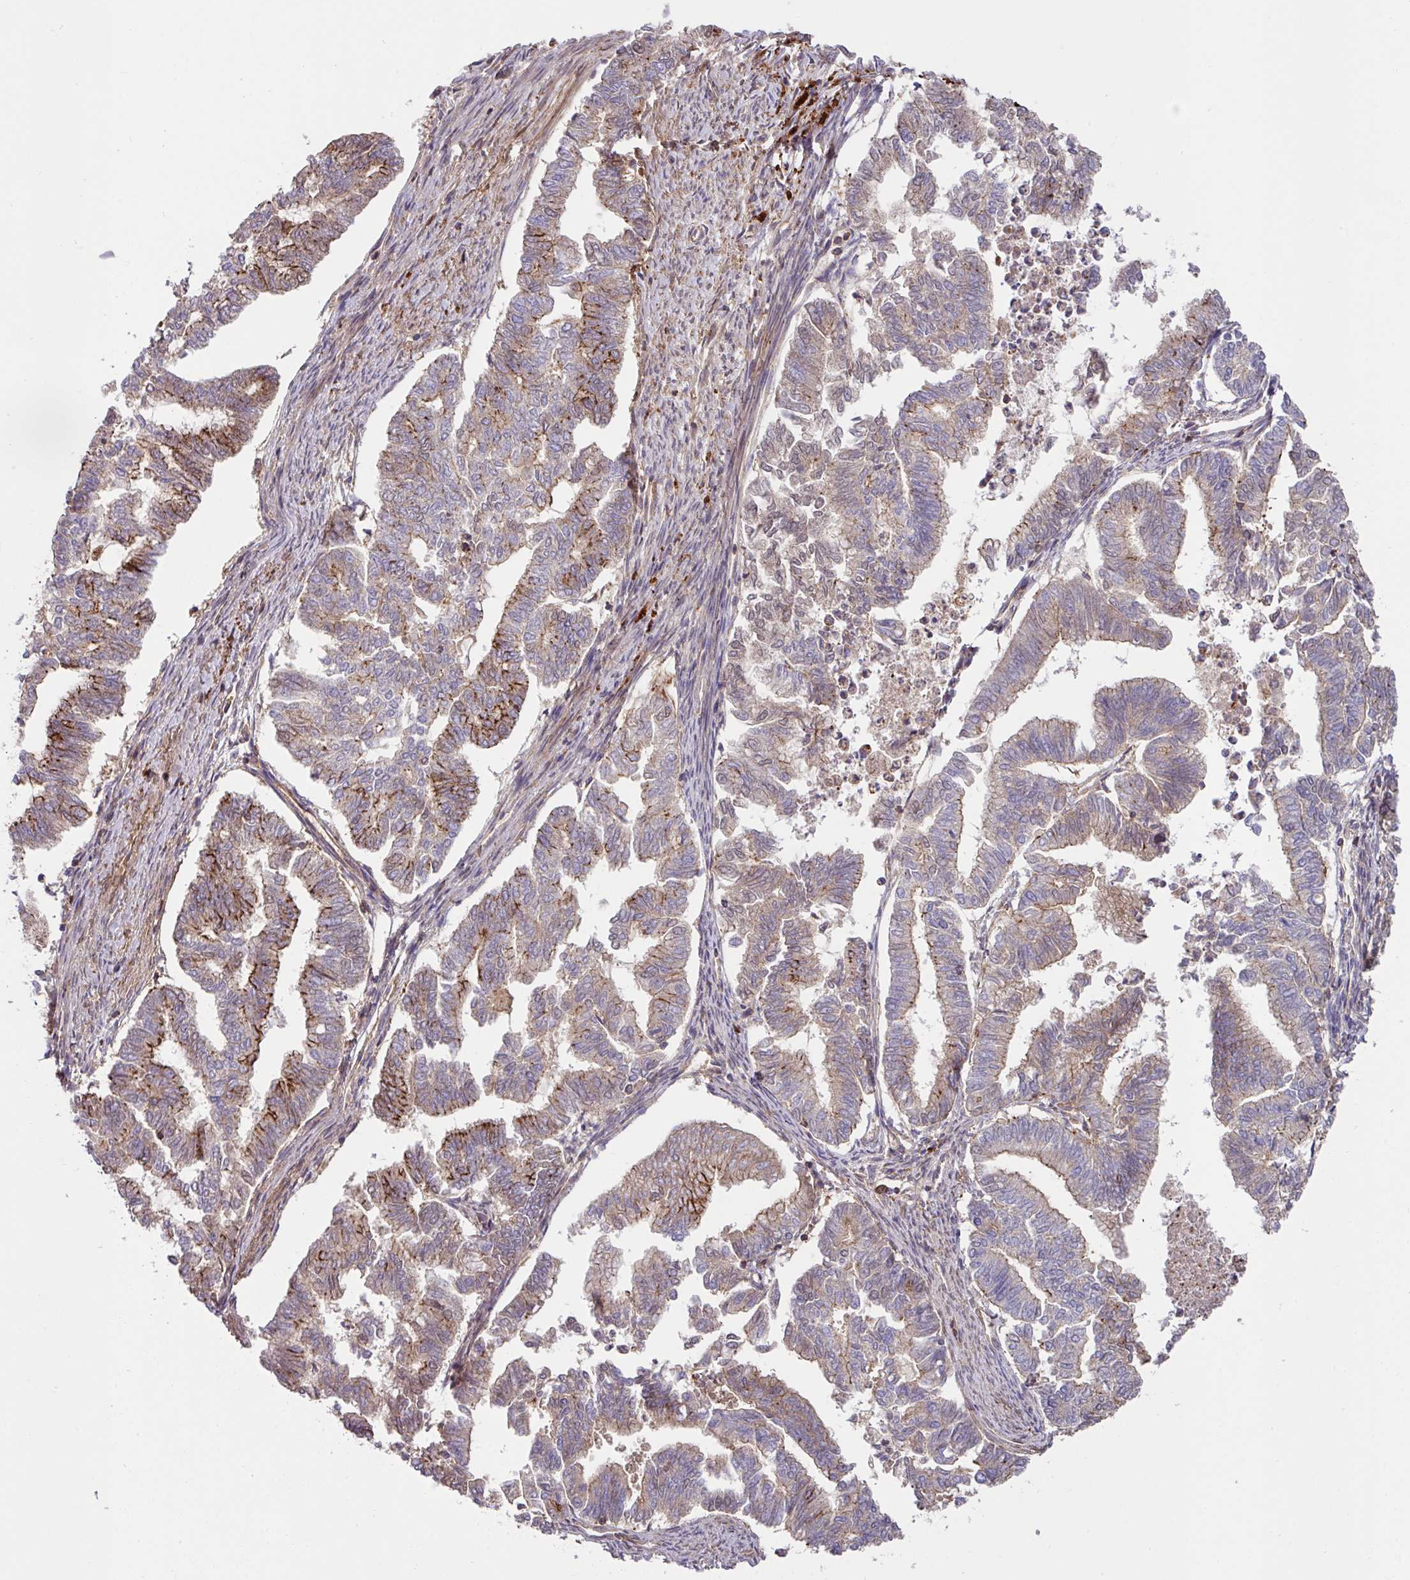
{"staining": {"intensity": "moderate", "quantity": "<25%", "location": "cytoplasmic/membranous"}, "tissue": "endometrial cancer", "cell_type": "Tumor cells", "image_type": "cancer", "snomed": [{"axis": "morphology", "description": "Adenocarcinoma, NOS"}, {"axis": "topography", "description": "Endometrium"}], "caption": "Protein staining by IHC reveals moderate cytoplasmic/membranous positivity in about <25% of tumor cells in adenocarcinoma (endometrial). (DAB = brown stain, brightfield microscopy at high magnification).", "gene": "RIC1", "patient": {"sex": "female", "age": 79}}